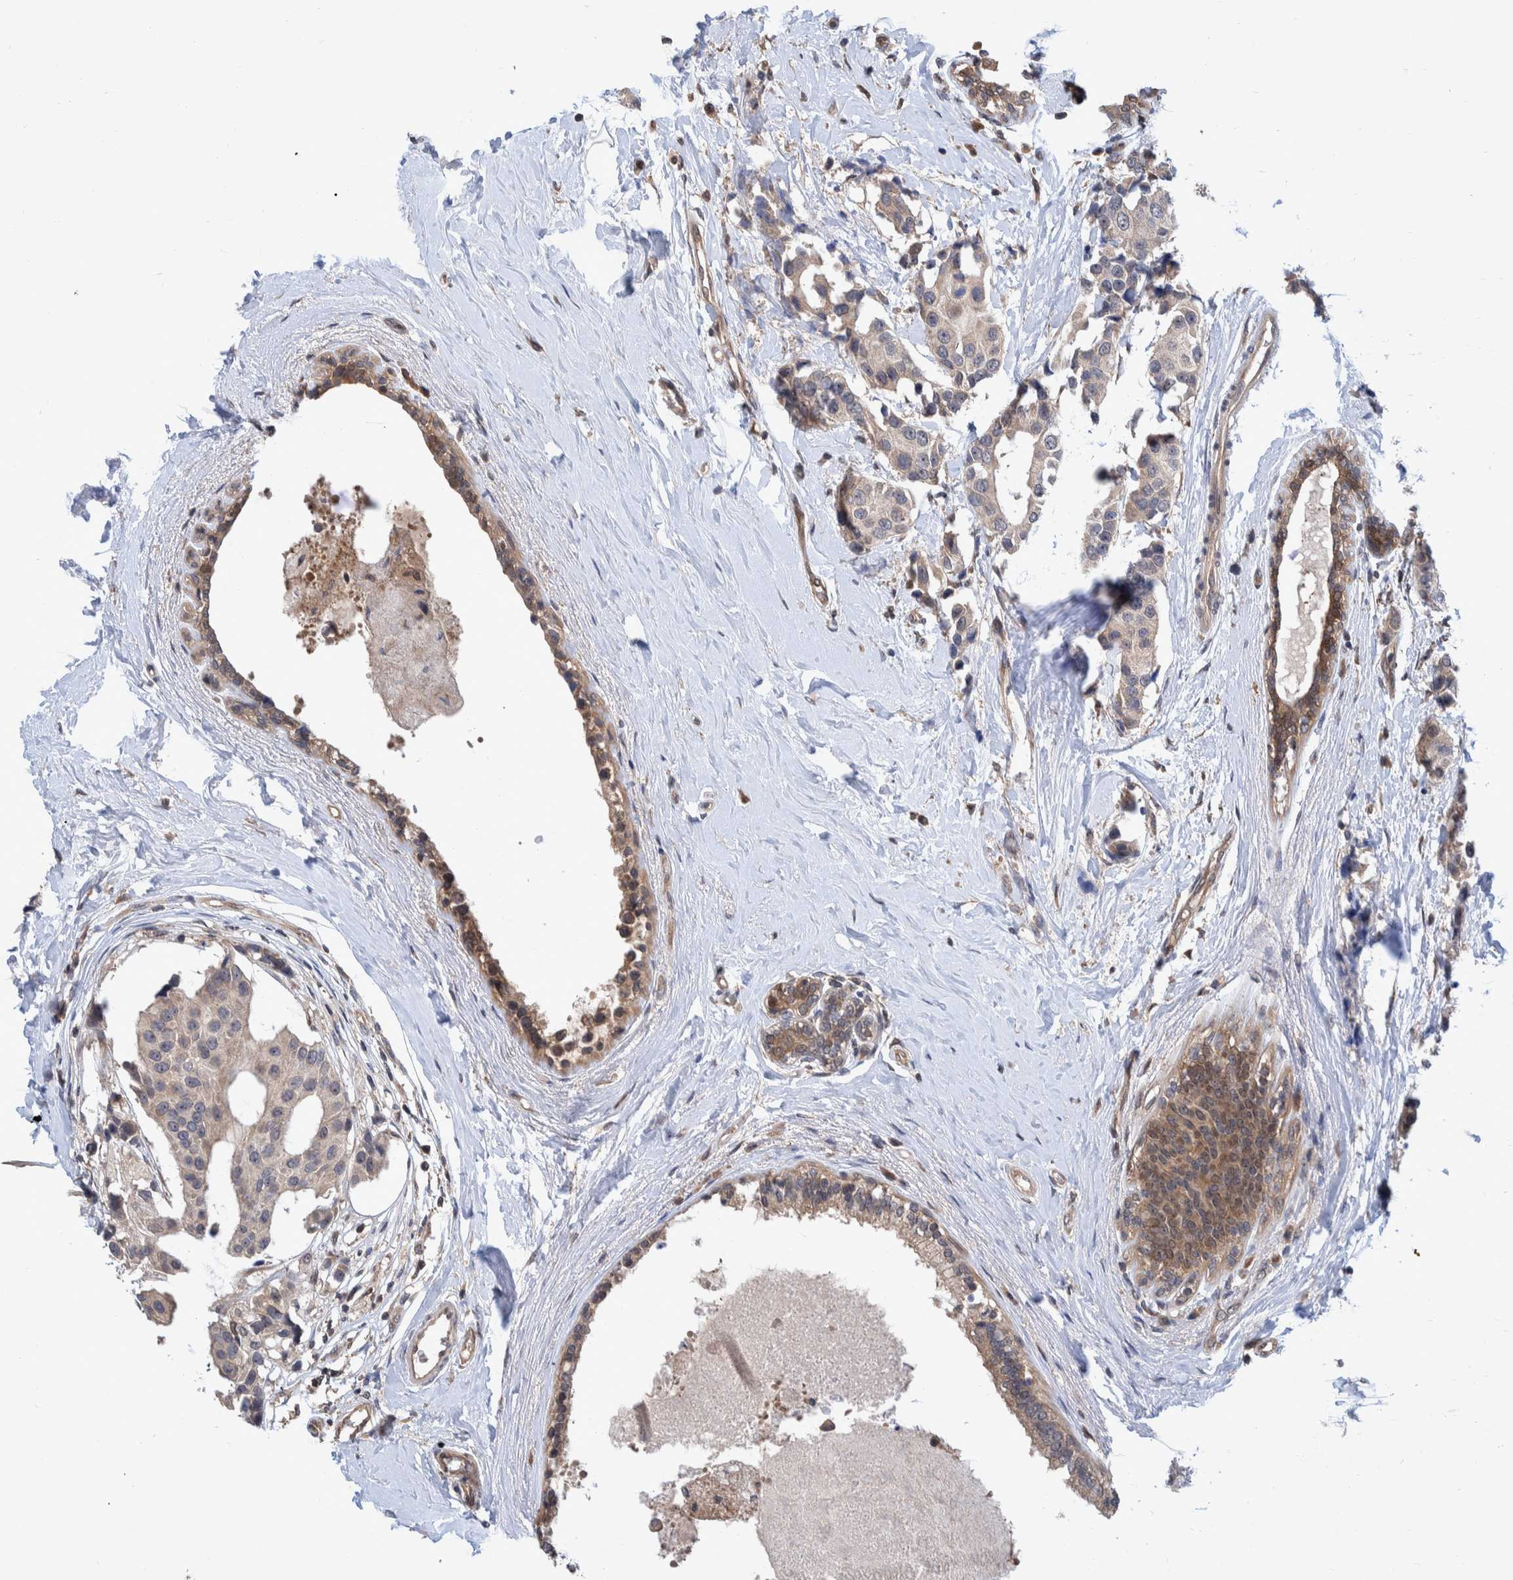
{"staining": {"intensity": "weak", "quantity": "<25%", "location": "cytoplasmic/membranous"}, "tissue": "breast cancer", "cell_type": "Tumor cells", "image_type": "cancer", "snomed": [{"axis": "morphology", "description": "Normal tissue, NOS"}, {"axis": "morphology", "description": "Duct carcinoma"}, {"axis": "topography", "description": "Breast"}], "caption": "Immunohistochemical staining of human invasive ductal carcinoma (breast) reveals no significant staining in tumor cells.", "gene": "PLPBP", "patient": {"sex": "female", "age": 39}}